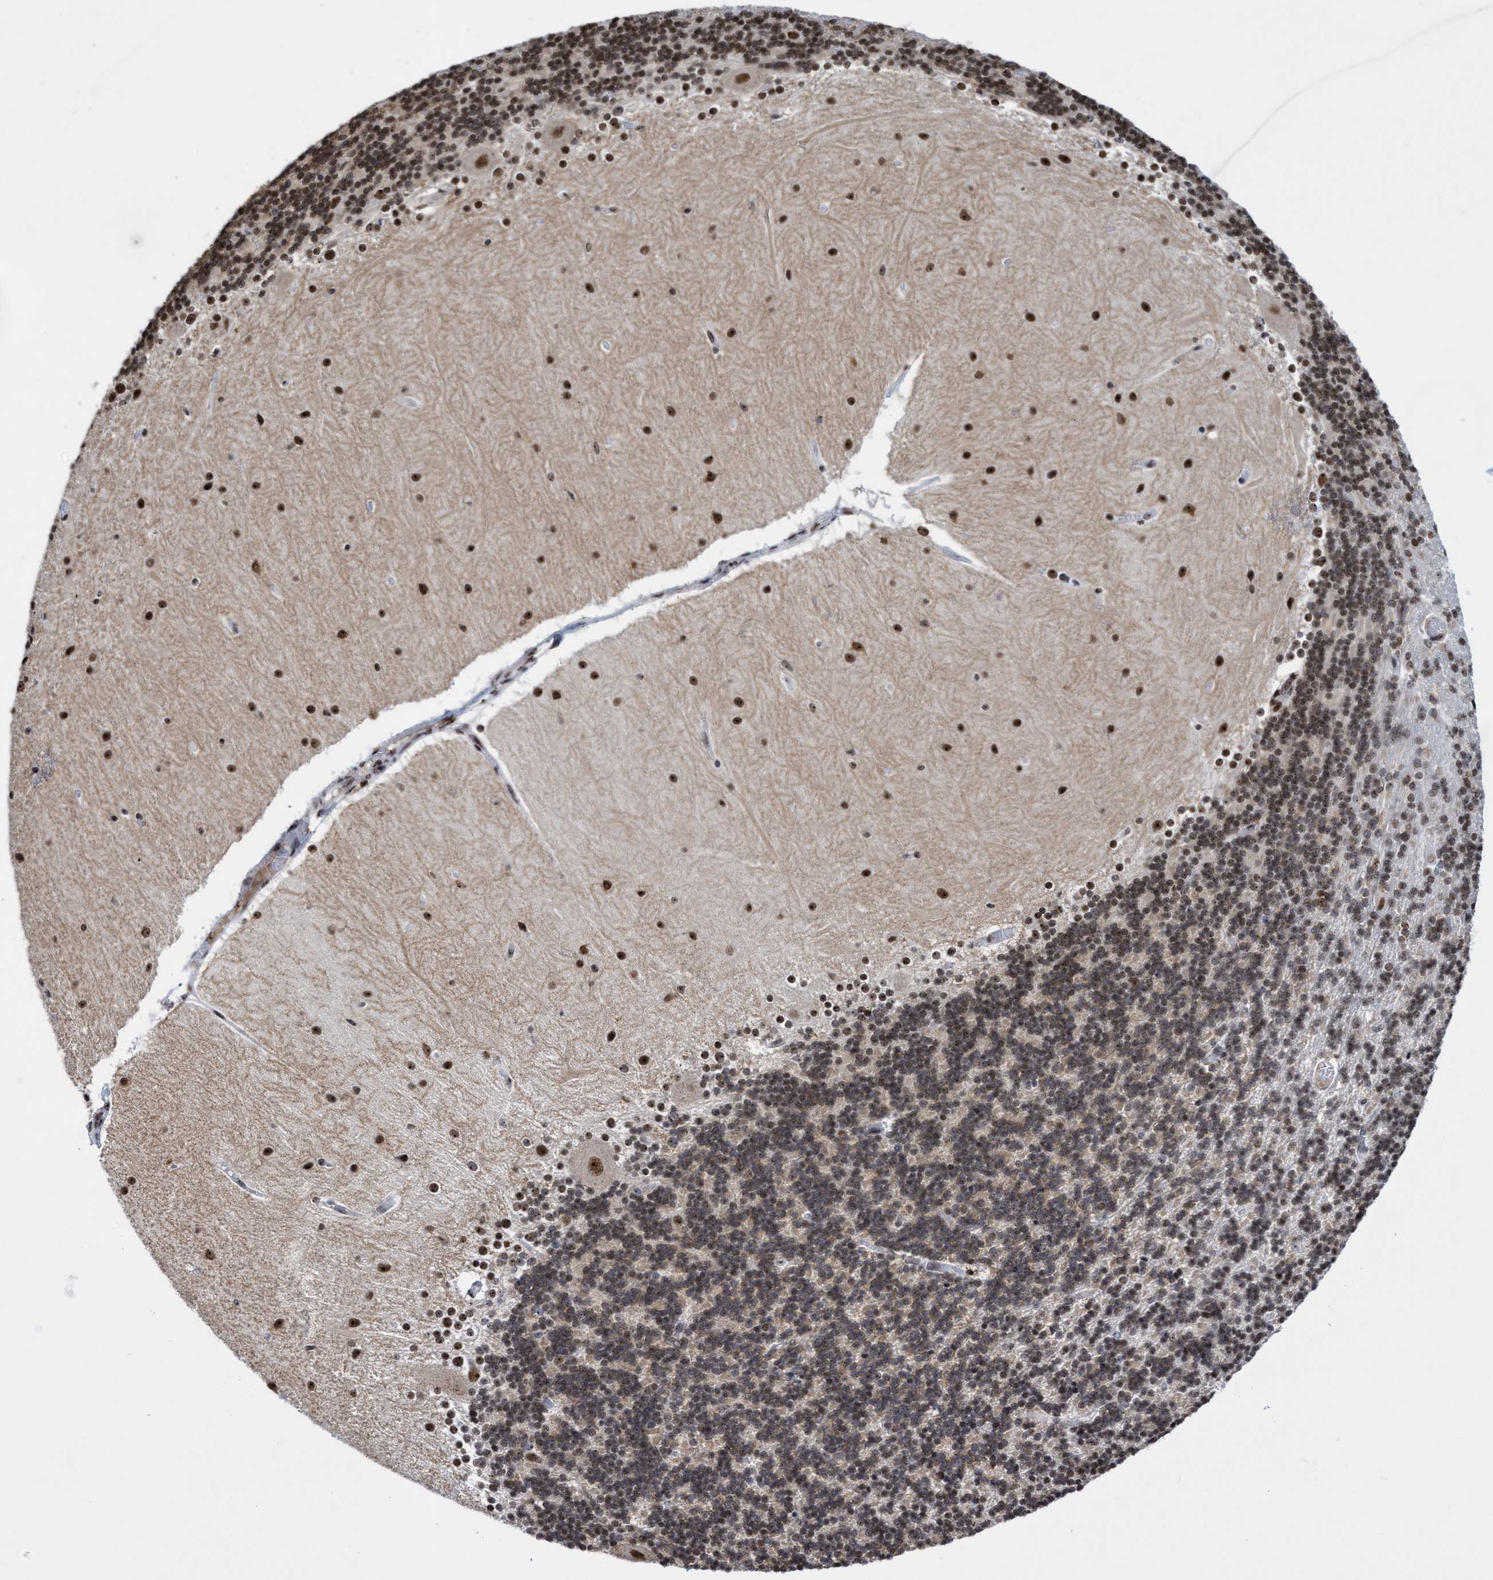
{"staining": {"intensity": "strong", "quantity": "25%-75%", "location": "nuclear"}, "tissue": "cerebellum", "cell_type": "Cells in granular layer", "image_type": "normal", "snomed": [{"axis": "morphology", "description": "Normal tissue, NOS"}, {"axis": "topography", "description": "Cerebellum"}], "caption": "Immunohistochemical staining of unremarkable cerebellum exhibits strong nuclear protein staining in approximately 25%-75% of cells in granular layer. (Stains: DAB in brown, nuclei in blue, Microscopy: brightfield microscopy at high magnification).", "gene": "EFCAB10", "patient": {"sex": "female", "age": 54}}